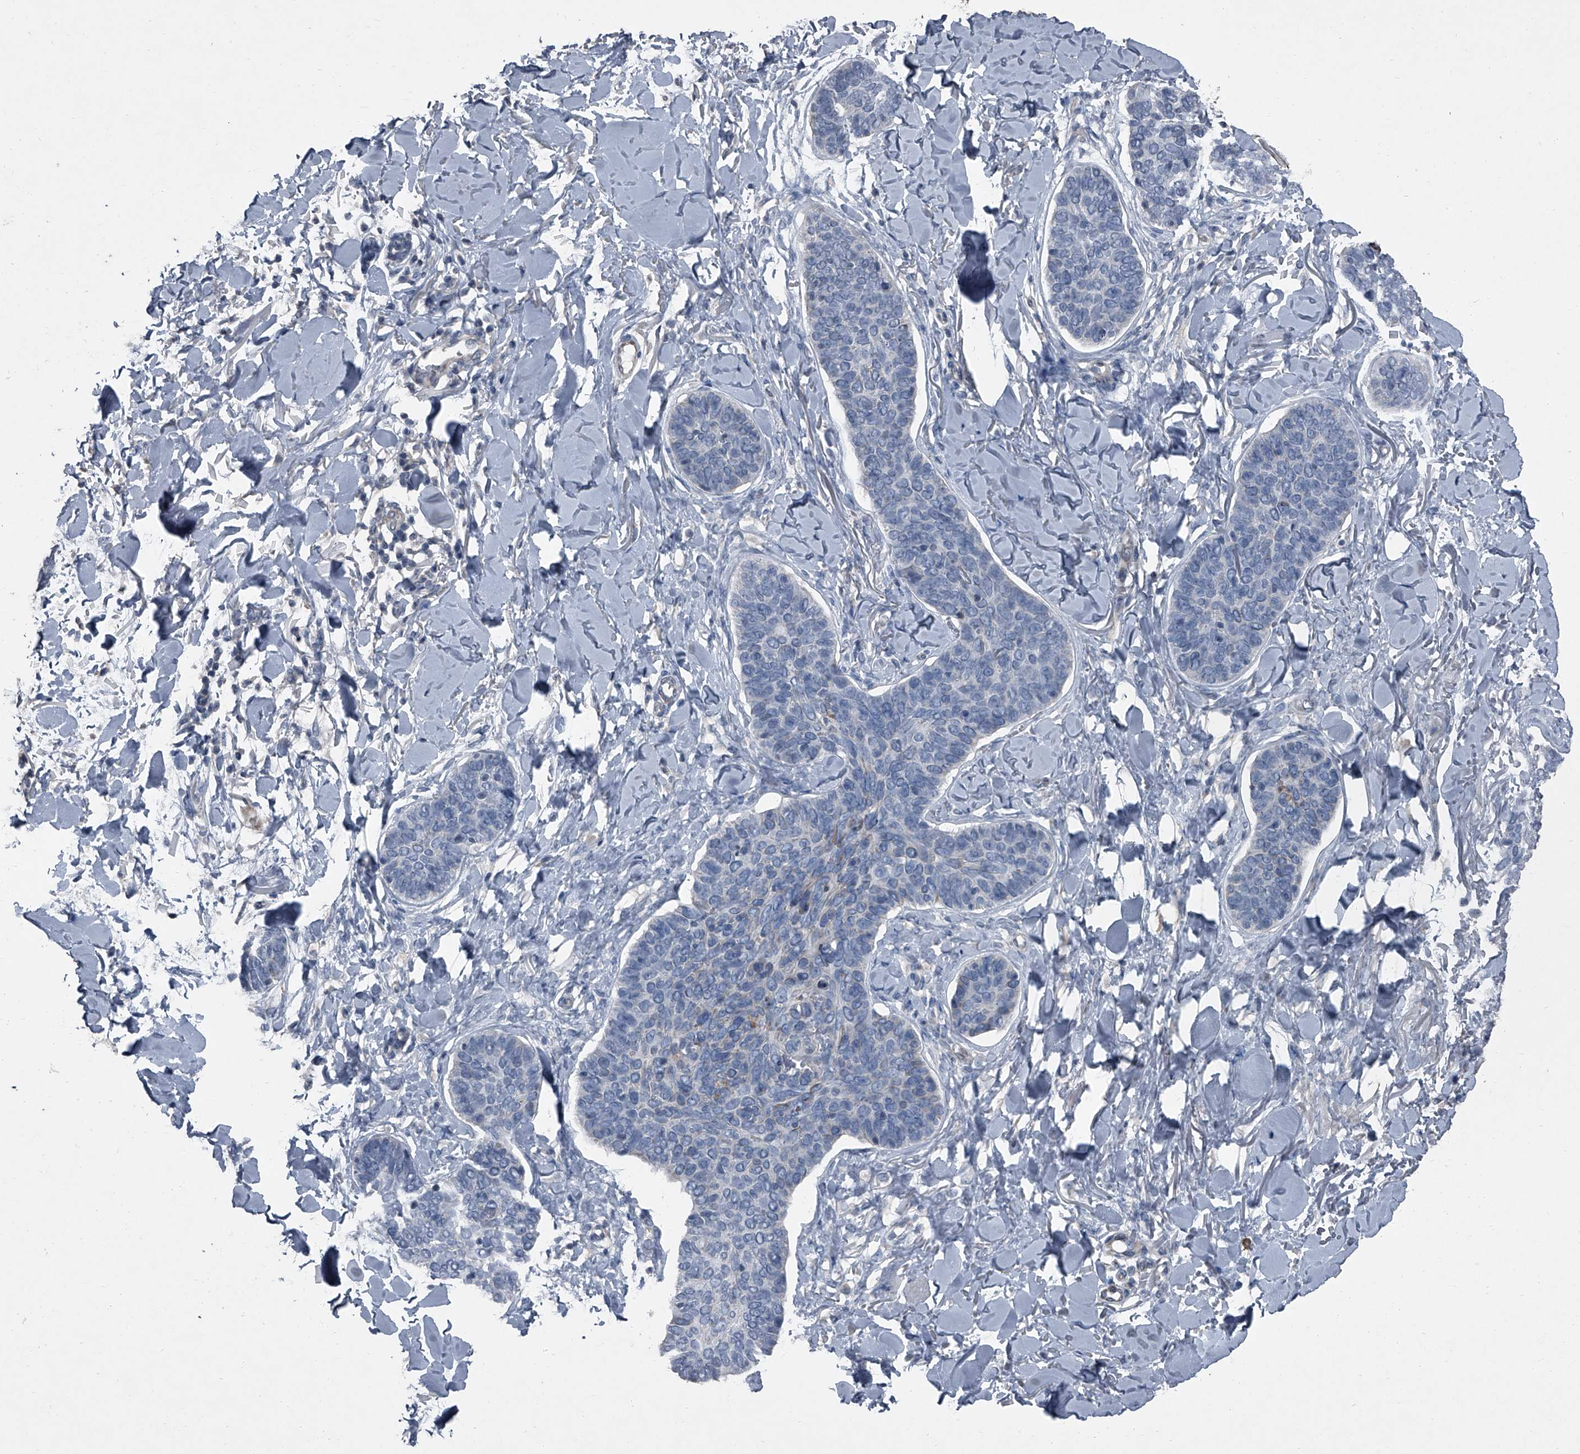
{"staining": {"intensity": "negative", "quantity": "none", "location": "none"}, "tissue": "skin cancer", "cell_type": "Tumor cells", "image_type": "cancer", "snomed": [{"axis": "morphology", "description": "Basal cell carcinoma"}, {"axis": "topography", "description": "Skin"}], "caption": "Immunohistochemistry (IHC) micrograph of skin basal cell carcinoma stained for a protein (brown), which demonstrates no positivity in tumor cells.", "gene": "HEPHL1", "patient": {"sex": "male", "age": 85}}